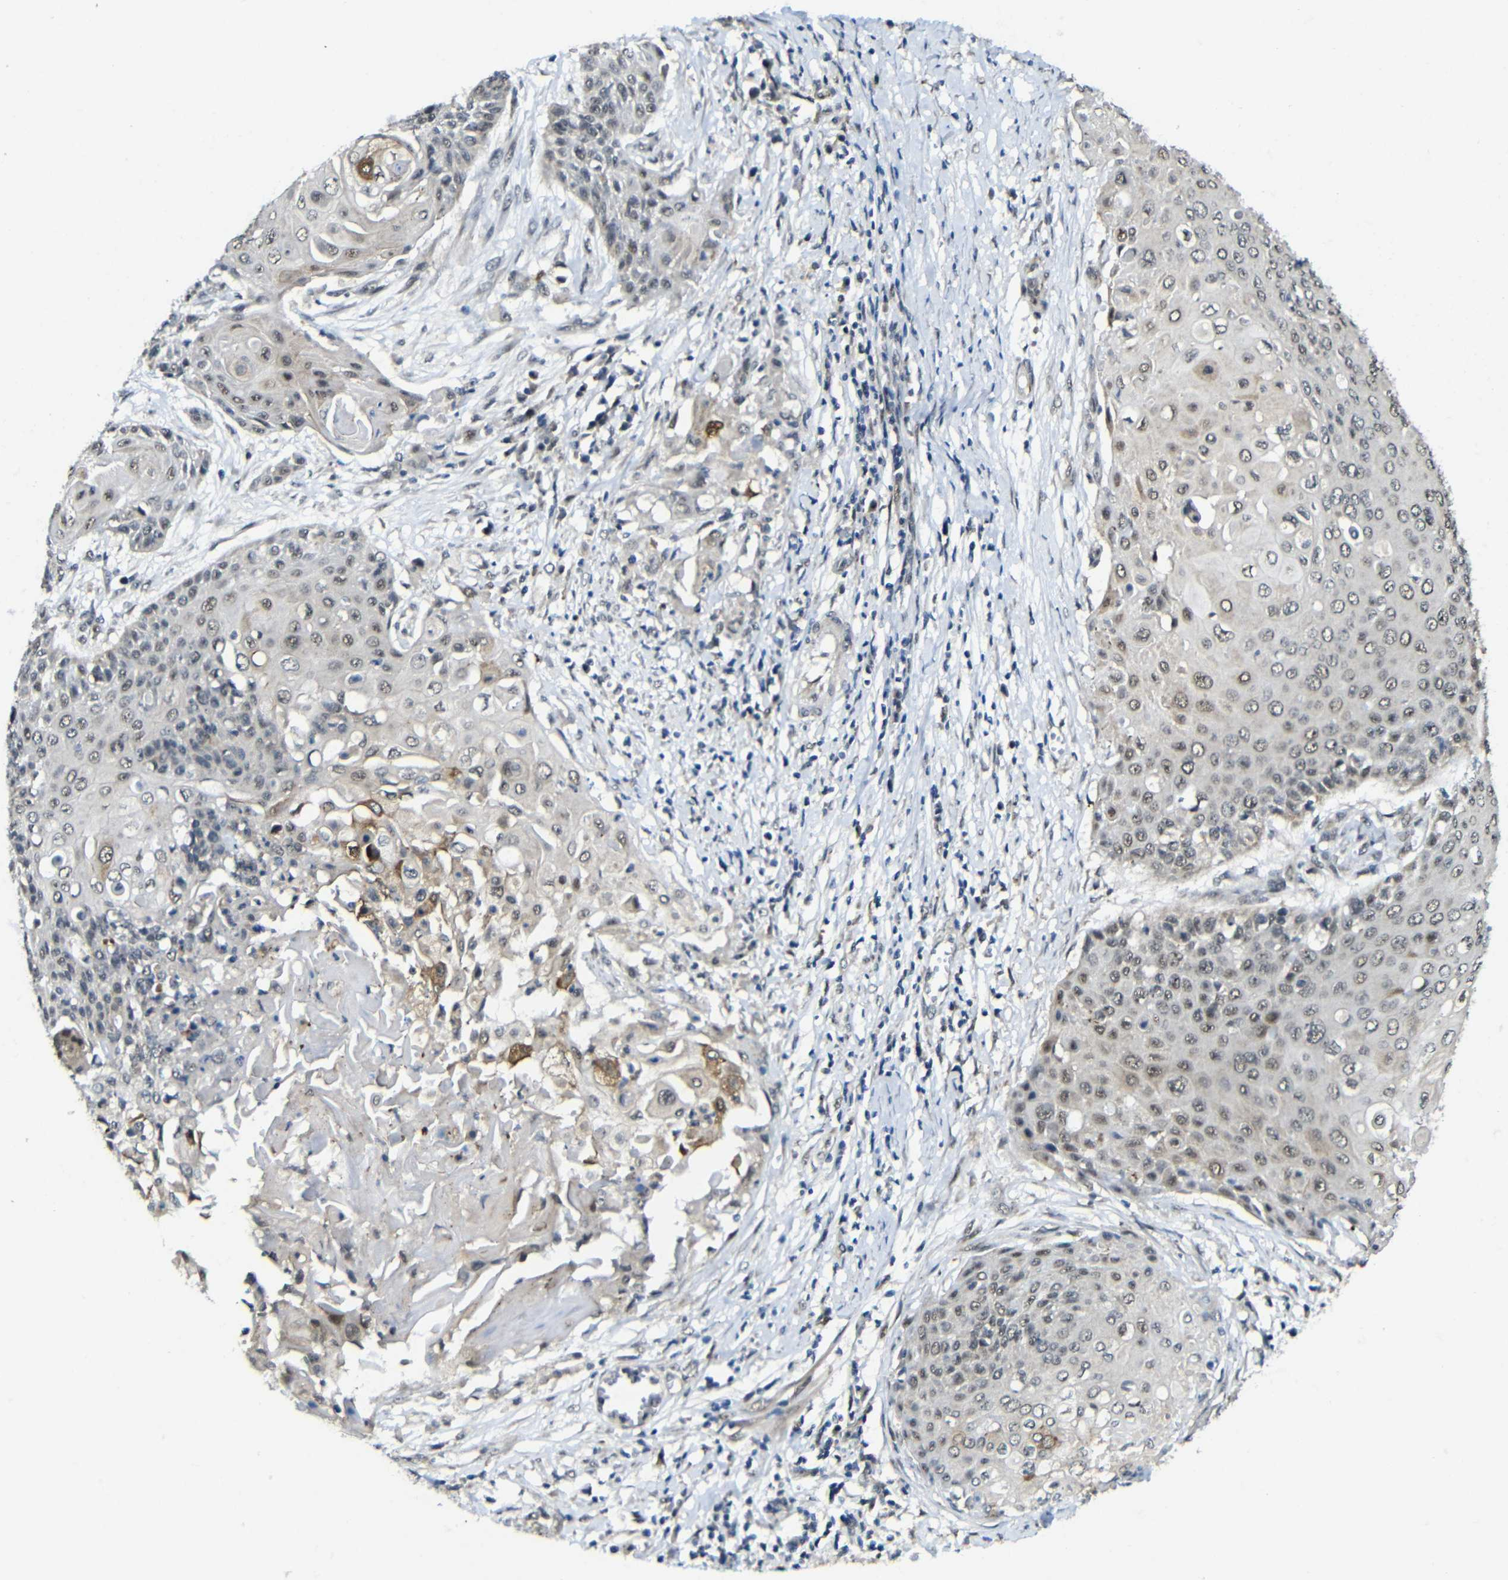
{"staining": {"intensity": "negative", "quantity": "none", "location": "none"}, "tissue": "cervical cancer", "cell_type": "Tumor cells", "image_type": "cancer", "snomed": [{"axis": "morphology", "description": "Squamous cell carcinoma, NOS"}, {"axis": "topography", "description": "Cervix"}], "caption": "IHC of cervical cancer (squamous cell carcinoma) demonstrates no expression in tumor cells.", "gene": "FAM172A", "patient": {"sex": "female", "age": 39}}